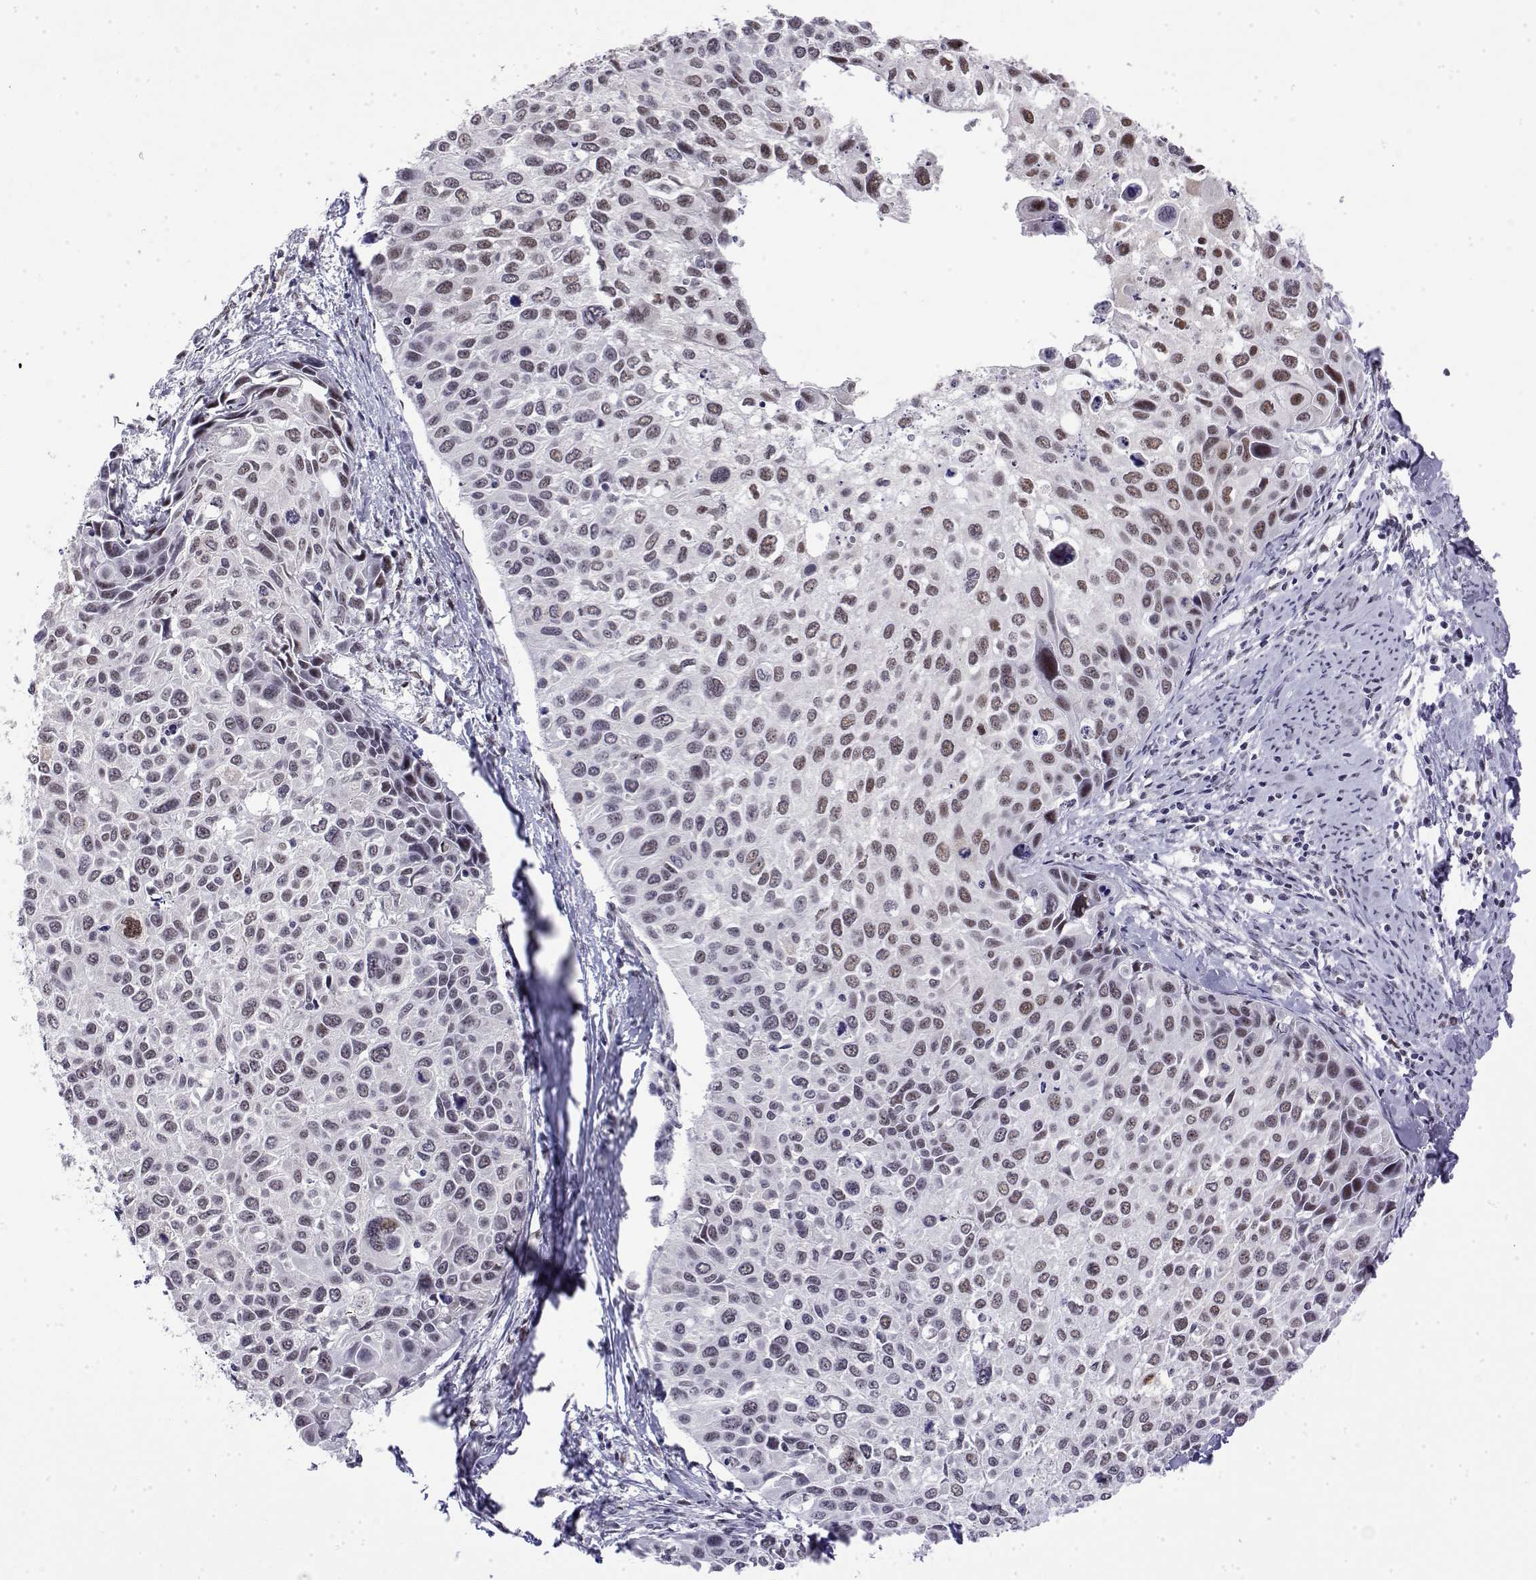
{"staining": {"intensity": "weak", "quantity": "<25%", "location": "nuclear"}, "tissue": "cervical cancer", "cell_type": "Tumor cells", "image_type": "cancer", "snomed": [{"axis": "morphology", "description": "Squamous cell carcinoma, NOS"}, {"axis": "topography", "description": "Cervix"}], "caption": "The immunohistochemistry (IHC) micrograph has no significant expression in tumor cells of cervical squamous cell carcinoma tissue.", "gene": "POLDIP3", "patient": {"sex": "female", "age": 50}}